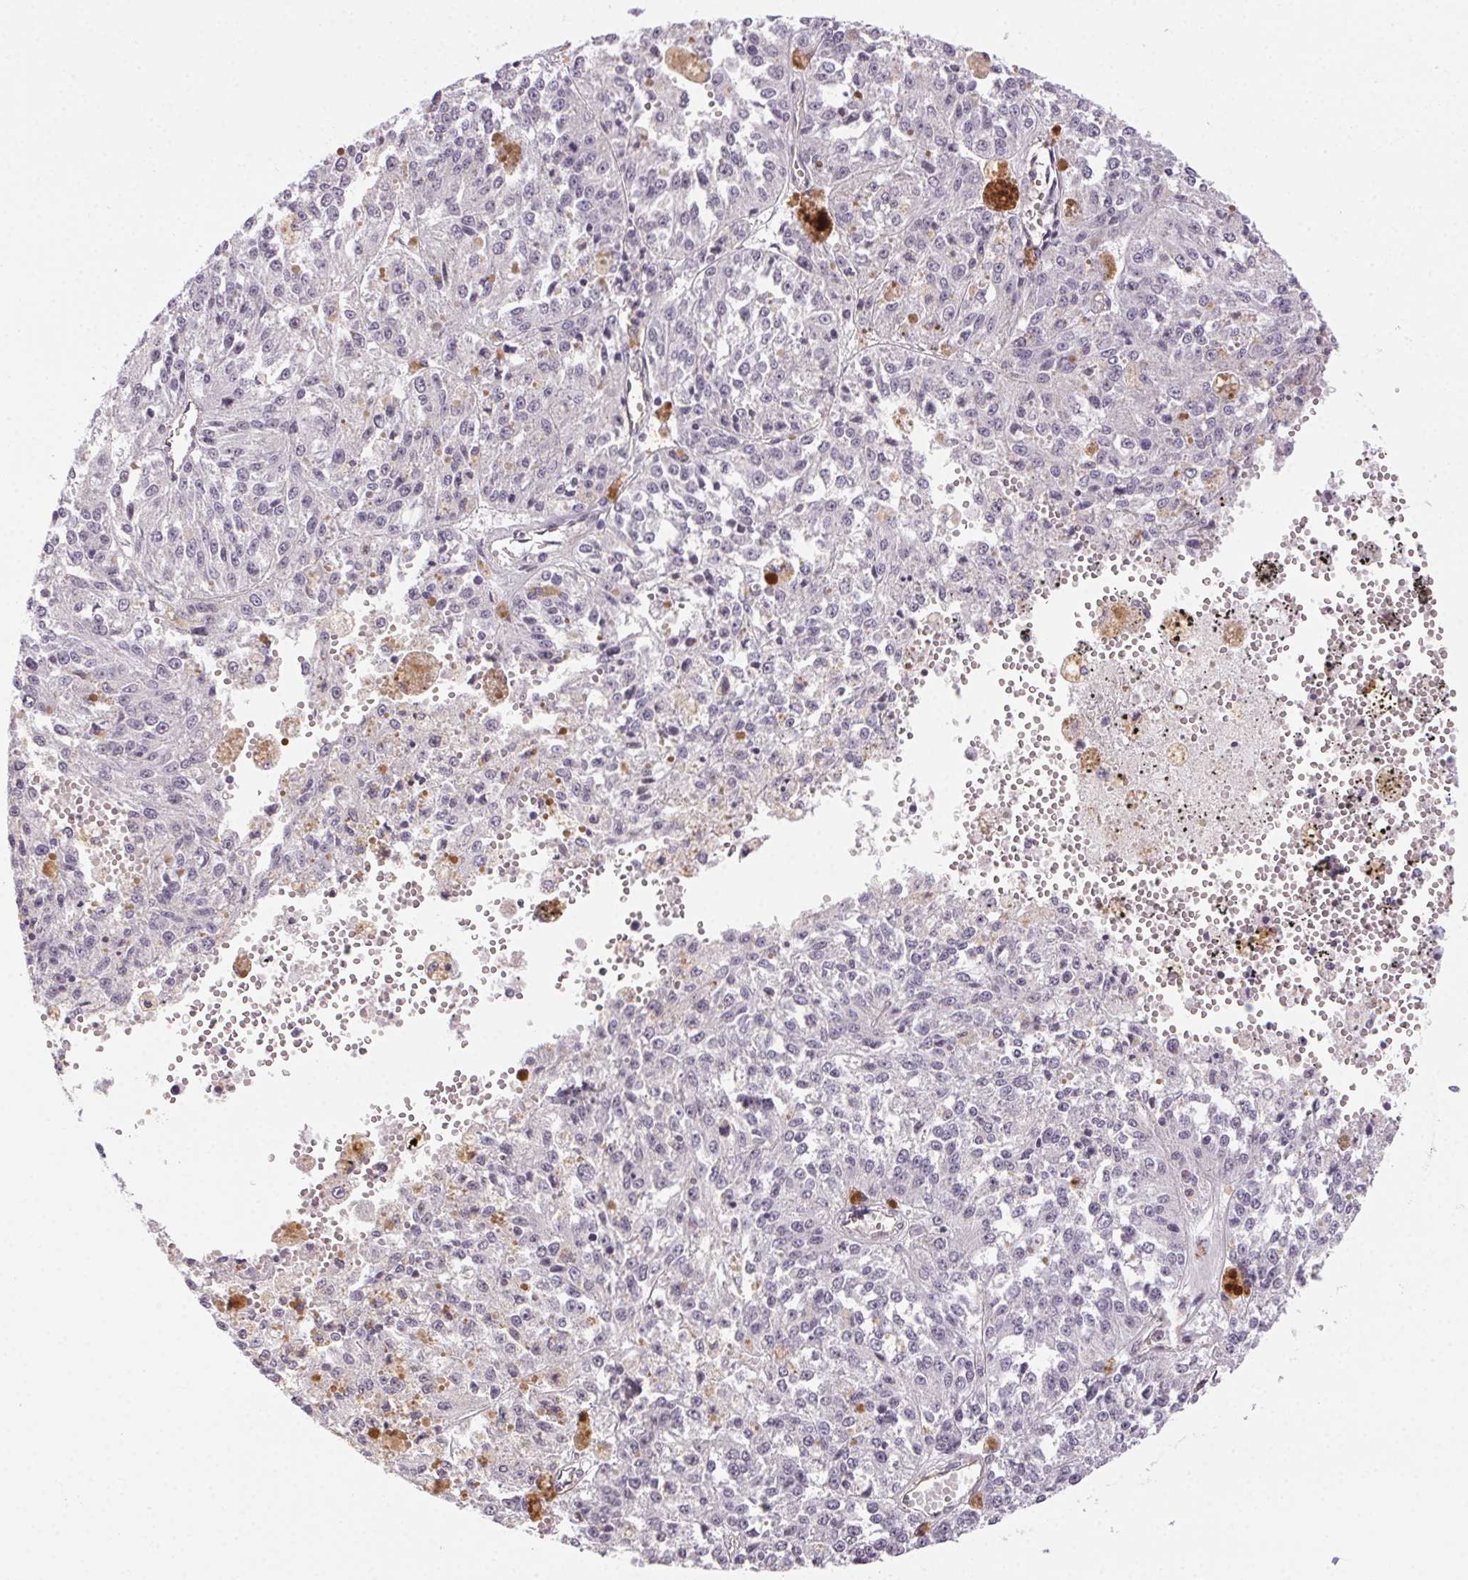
{"staining": {"intensity": "negative", "quantity": "none", "location": "none"}, "tissue": "melanoma", "cell_type": "Tumor cells", "image_type": "cancer", "snomed": [{"axis": "morphology", "description": "Malignant melanoma, Metastatic site"}, {"axis": "topography", "description": "Lymph node"}], "caption": "Immunohistochemistry image of malignant melanoma (metastatic site) stained for a protein (brown), which reveals no positivity in tumor cells. (DAB immunohistochemistry visualized using brightfield microscopy, high magnification).", "gene": "PLA2G4F", "patient": {"sex": "female", "age": 64}}